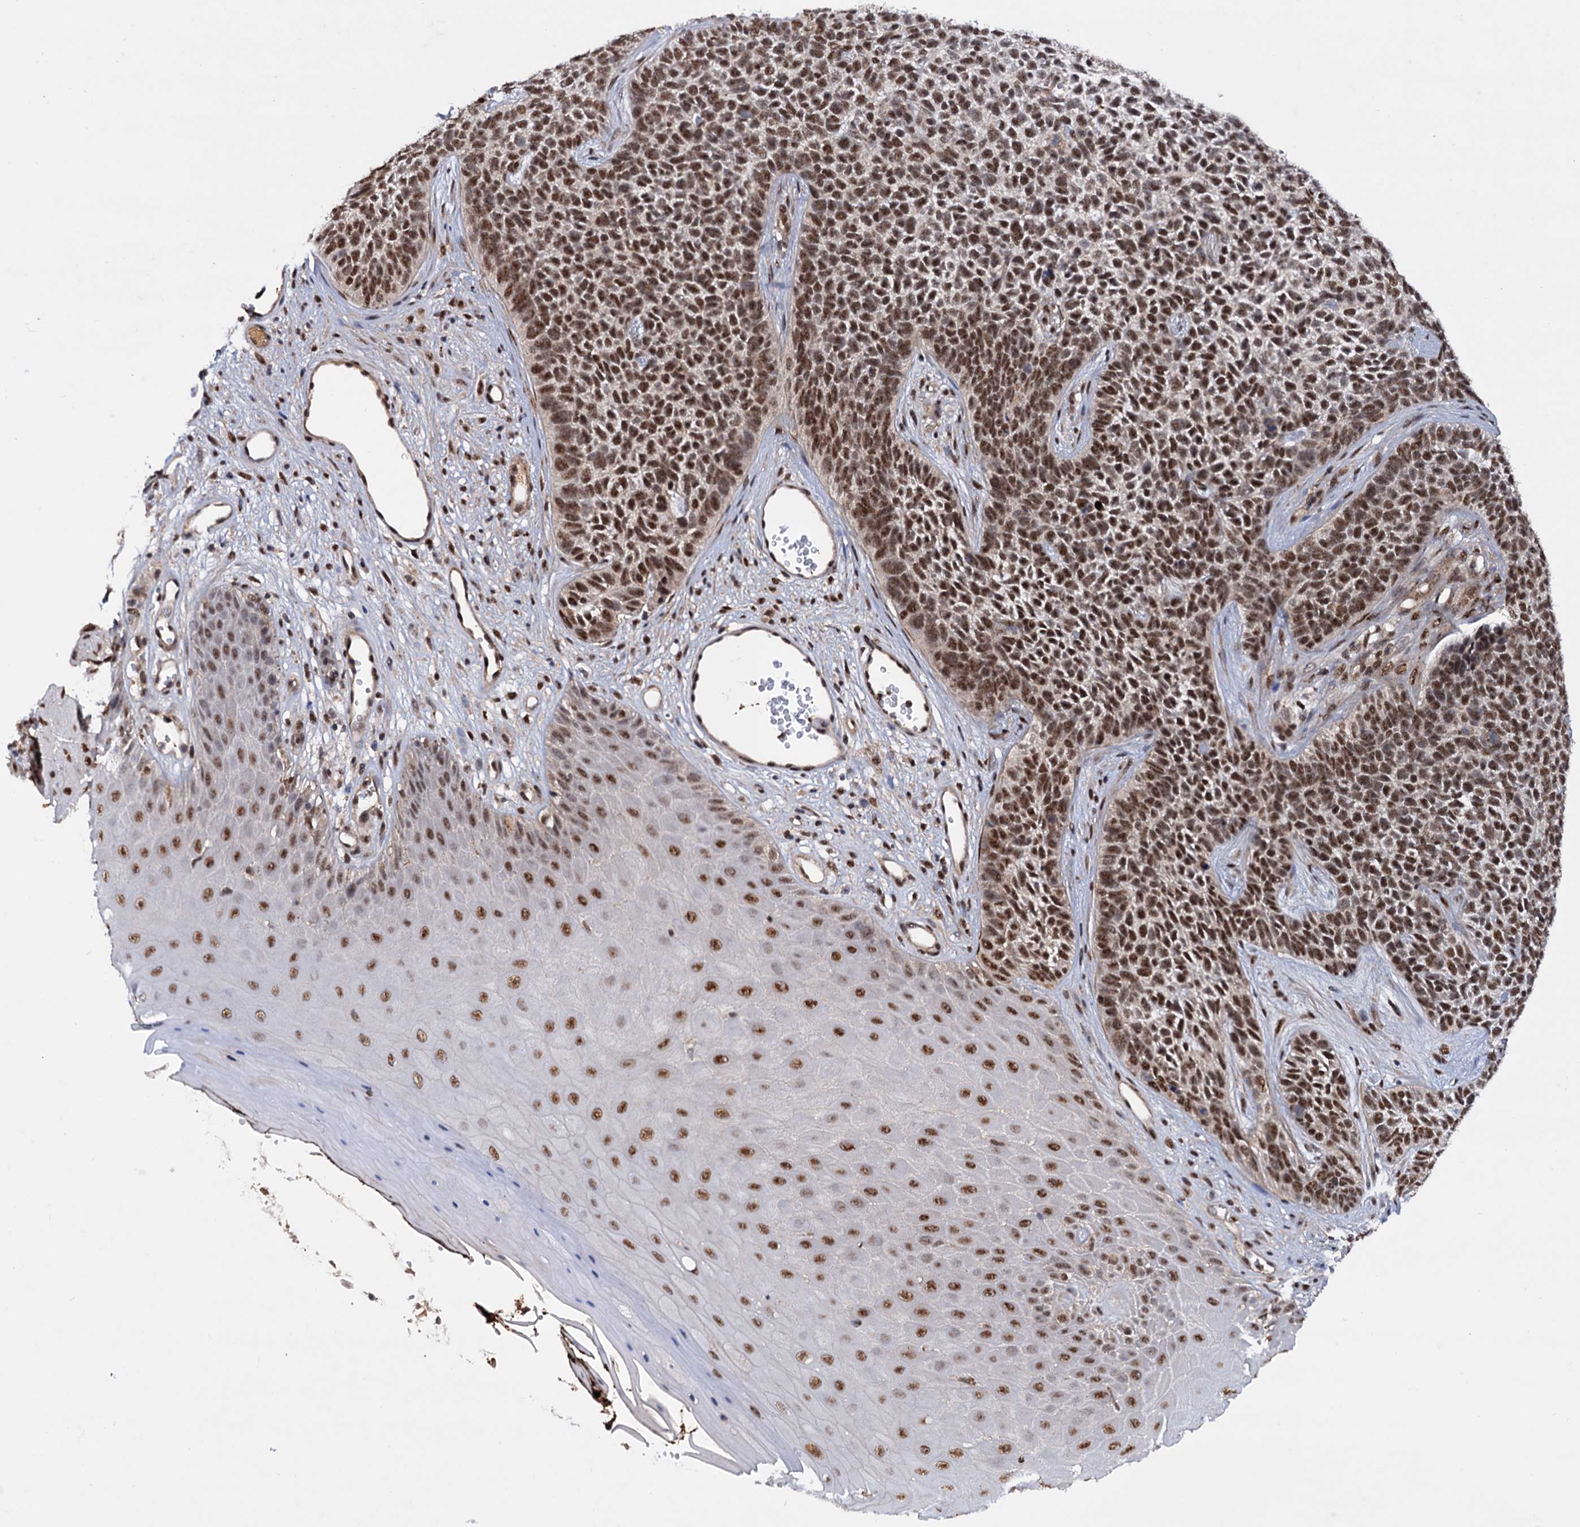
{"staining": {"intensity": "strong", "quantity": ">75%", "location": "nuclear"}, "tissue": "skin cancer", "cell_type": "Tumor cells", "image_type": "cancer", "snomed": [{"axis": "morphology", "description": "Basal cell carcinoma"}, {"axis": "topography", "description": "Skin"}], "caption": "High-magnification brightfield microscopy of skin cancer (basal cell carcinoma) stained with DAB (3,3'-diaminobenzidine) (brown) and counterstained with hematoxylin (blue). tumor cells exhibit strong nuclear staining is appreciated in about>75% of cells. The staining was performed using DAB to visualize the protein expression in brown, while the nuclei were stained in blue with hematoxylin (Magnification: 20x).", "gene": "TBC1D12", "patient": {"sex": "female", "age": 84}}